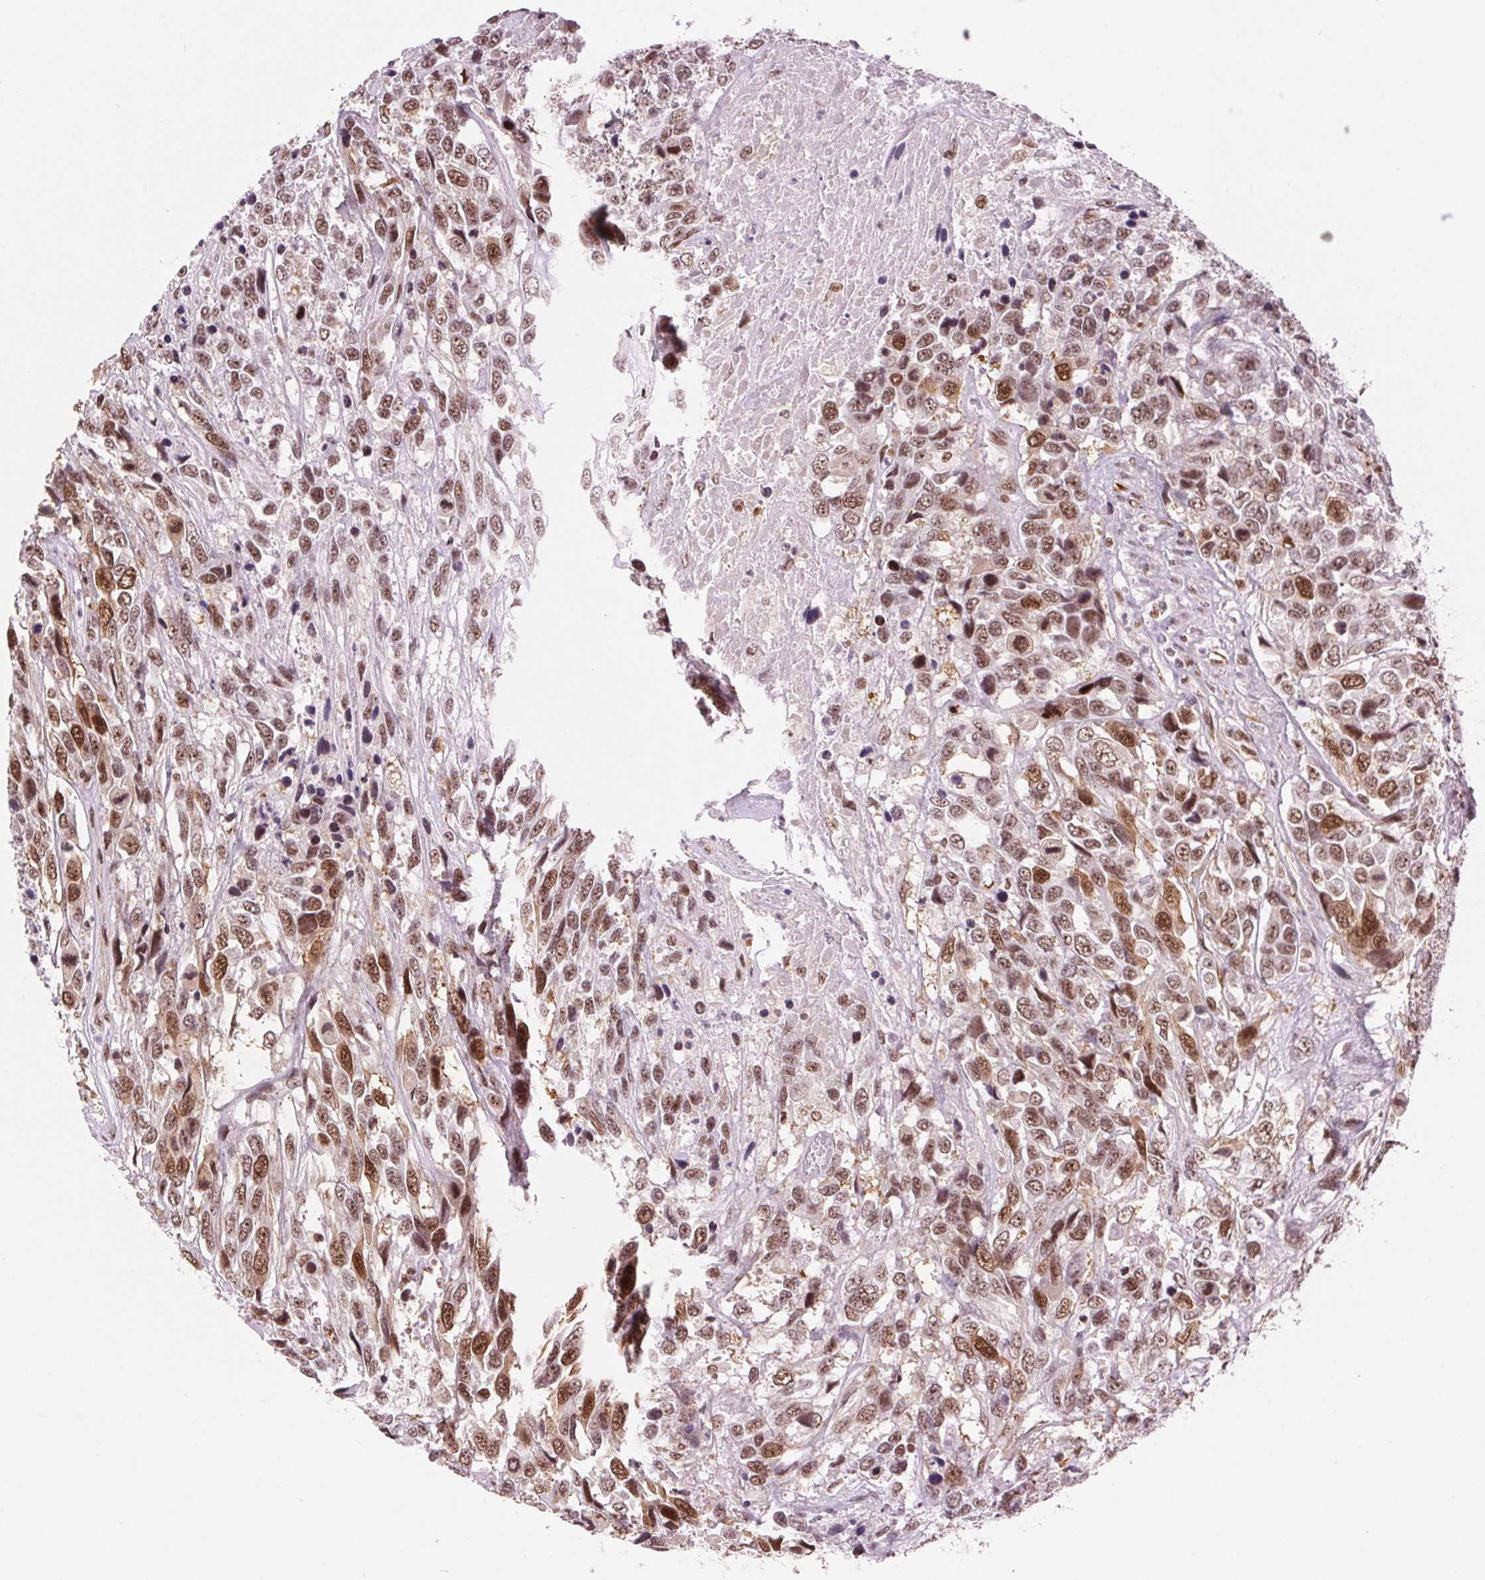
{"staining": {"intensity": "moderate", "quantity": ">75%", "location": "cytoplasmic/membranous,nuclear"}, "tissue": "urothelial cancer", "cell_type": "Tumor cells", "image_type": "cancer", "snomed": [{"axis": "morphology", "description": "Urothelial carcinoma, High grade"}, {"axis": "topography", "description": "Urinary bladder"}], "caption": "Immunohistochemistry photomicrograph of urothelial cancer stained for a protein (brown), which demonstrates medium levels of moderate cytoplasmic/membranous and nuclear staining in about >75% of tumor cells.", "gene": "CD2BP2", "patient": {"sex": "female", "age": 70}}